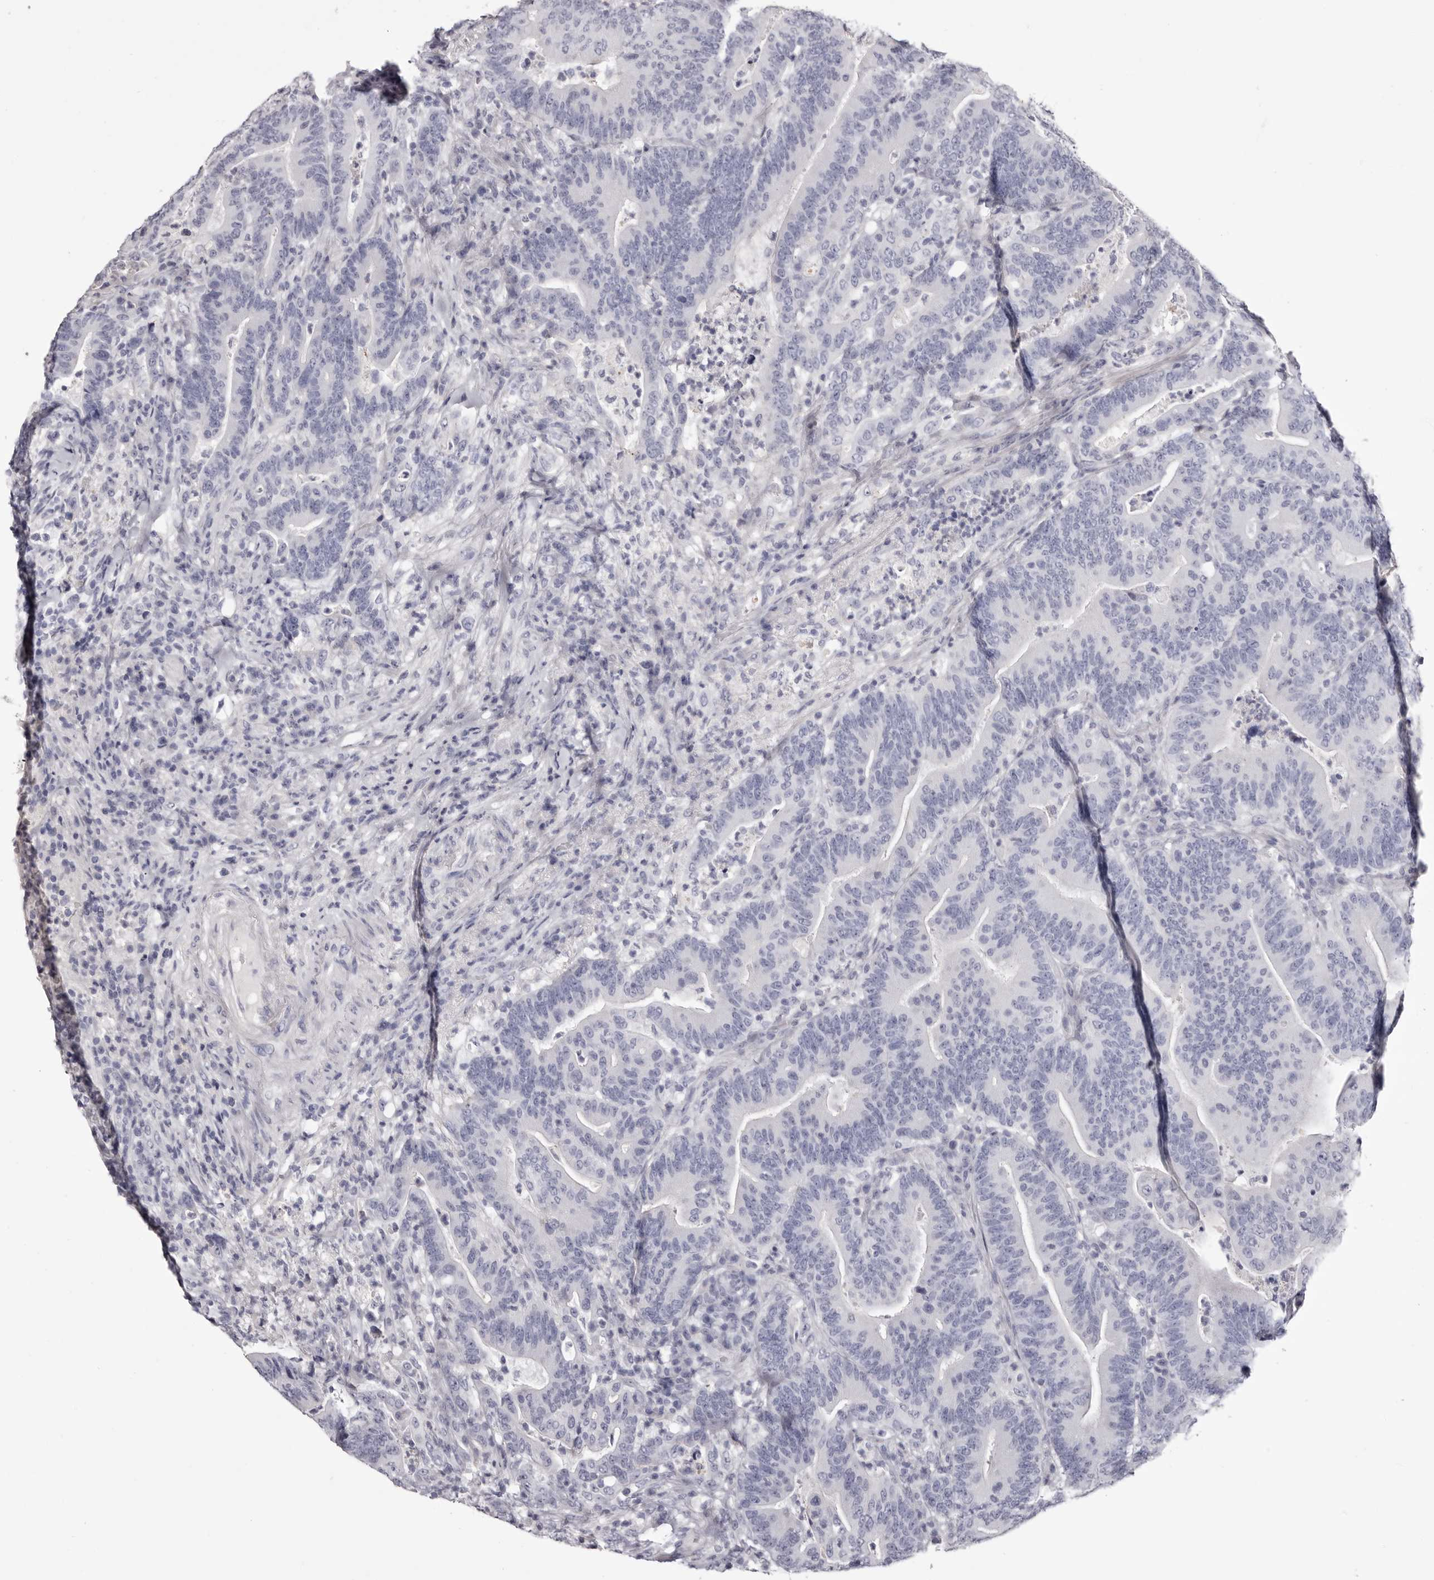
{"staining": {"intensity": "negative", "quantity": "none", "location": "none"}, "tissue": "colorectal cancer", "cell_type": "Tumor cells", "image_type": "cancer", "snomed": [{"axis": "morphology", "description": "Adenocarcinoma, NOS"}, {"axis": "topography", "description": "Colon"}], "caption": "Histopathology image shows no protein positivity in tumor cells of adenocarcinoma (colorectal) tissue.", "gene": "CA6", "patient": {"sex": "female", "age": 66}}